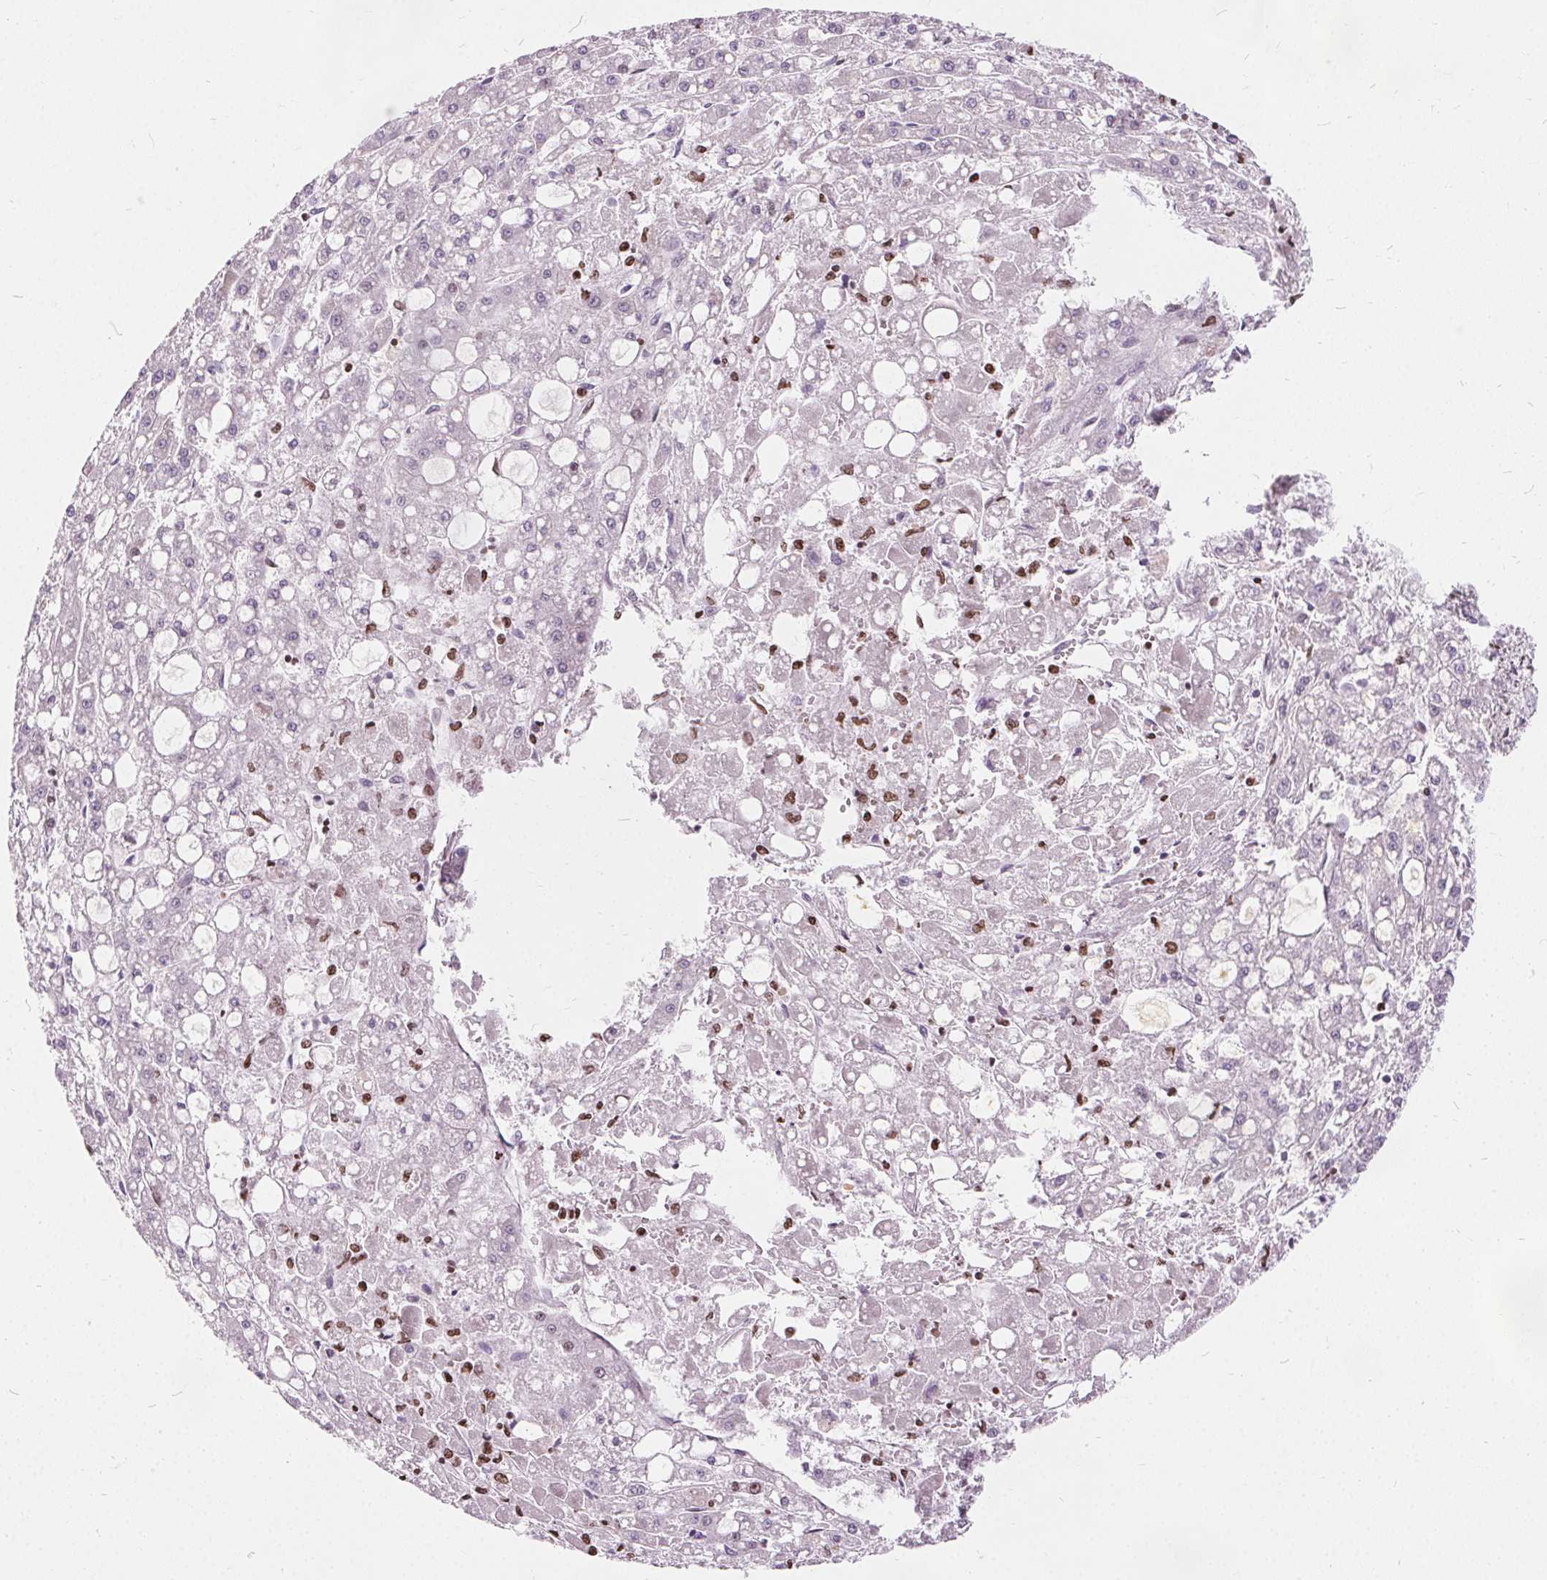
{"staining": {"intensity": "negative", "quantity": "none", "location": "none"}, "tissue": "liver cancer", "cell_type": "Tumor cells", "image_type": "cancer", "snomed": [{"axis": "morphology", "description": "Carcinoma, Hepatocellular, NOS"}, {"axis": "topography", "description": "Liver"}], "caption": "Image shows no protein expression in tumor cells of liver hepatocellular carcinoma tissue.", "gene": "ISLR2", "patient": {"sex": "male", "age": 67}}